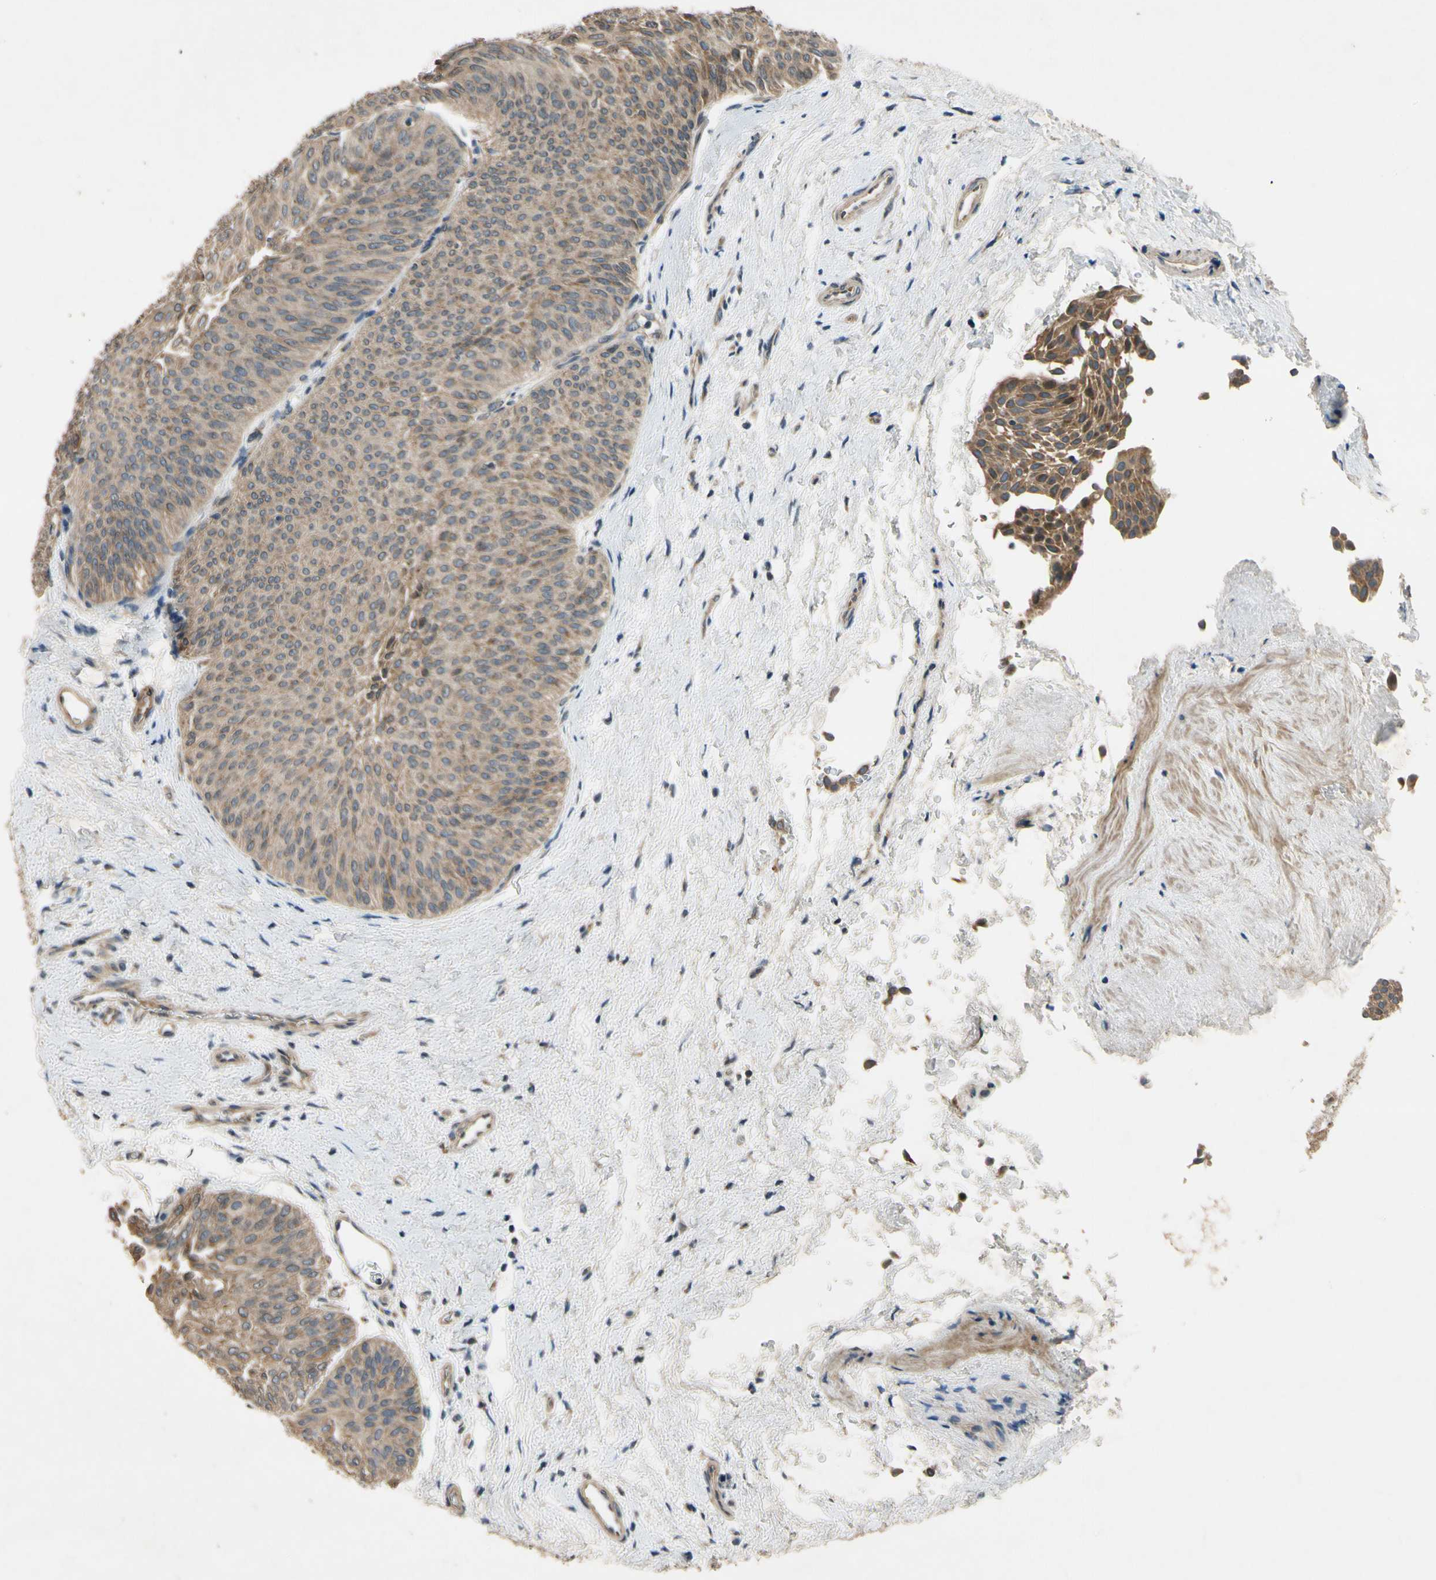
{"staining": {"intensity": "weak", "quantity": ">75%", "location": "cytoplasmic/membranous"}, "tissue": "urothelial cancer", "cell_type": "Tumor cells", "image_type": "cancer", "snomed": [{"axis": "morphology", "description": "Urothelial carcinoma, Low grade"}, {"axis": "topography", "description": "Urinary bladder"}], "caption": "Protein staining by IHC exhibits weak cytoplasmic/membranous staining in about >75% of tumor cells in urothelial cancer. (brown staining indicates protein expression, while blue staining denotes nuclei).", "gene": "ALKBH3", "patient": {"sex": "female", "age": 60}}